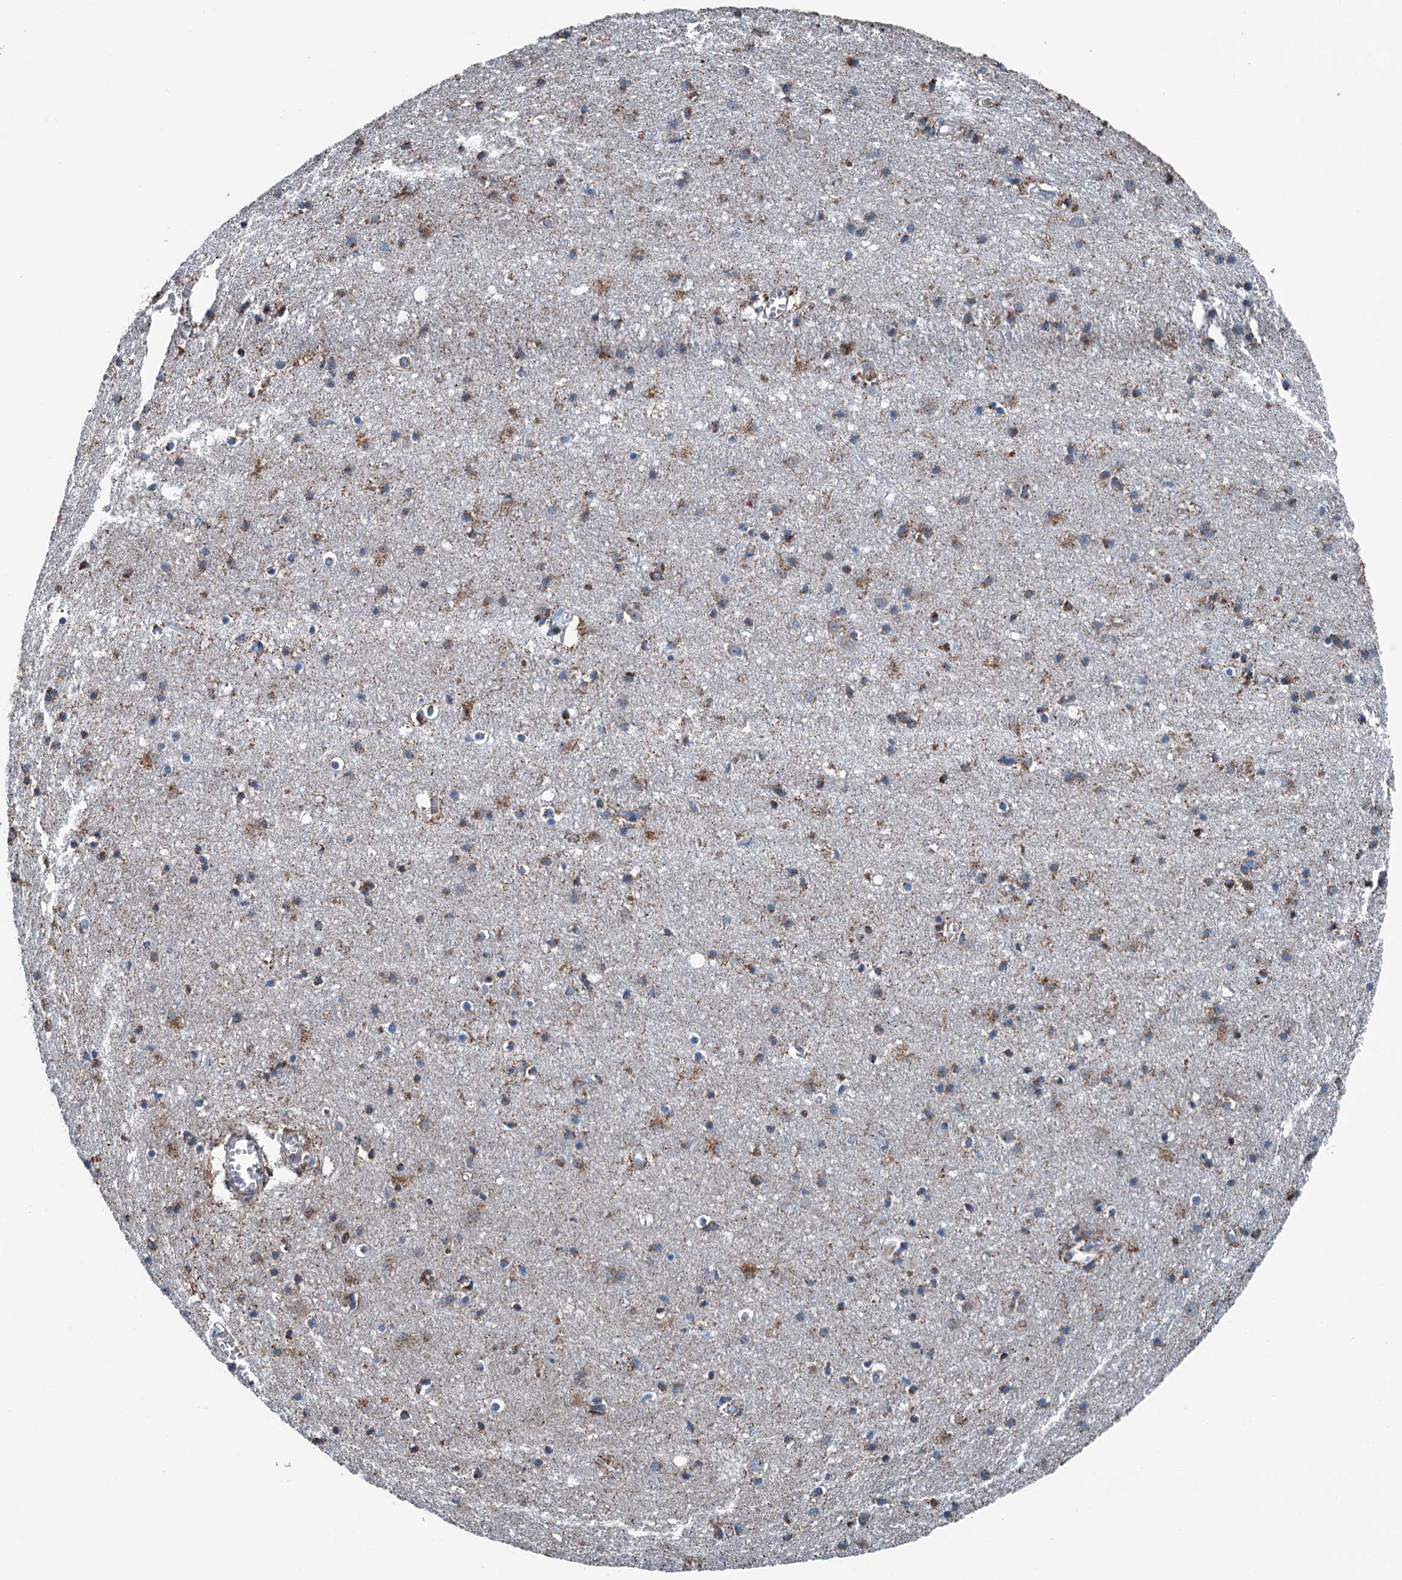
{"staining": {"intensity": "negative", "quantity": "none", "location": "none"}, "tissue": "cerebral cortex", "cell_type": "Endothelial cells", "image_type": "normal", "snomed": [{"axis": "morphology", "description": "Normal tissue, NOS"}, {"axis": "topography", "description": "Cerebral cortex"}], "caption": "DAB (3,3'-diaminobenzidine) immunohistochemical staining of benign human cerebral cortex reveals no significant positivity in endothelial cells. (DAB (3,3'-diaminobenzidine) IHC, high magnification).", "gene": "TRPT1", "patient": {"sex": "female", "age": 64}}